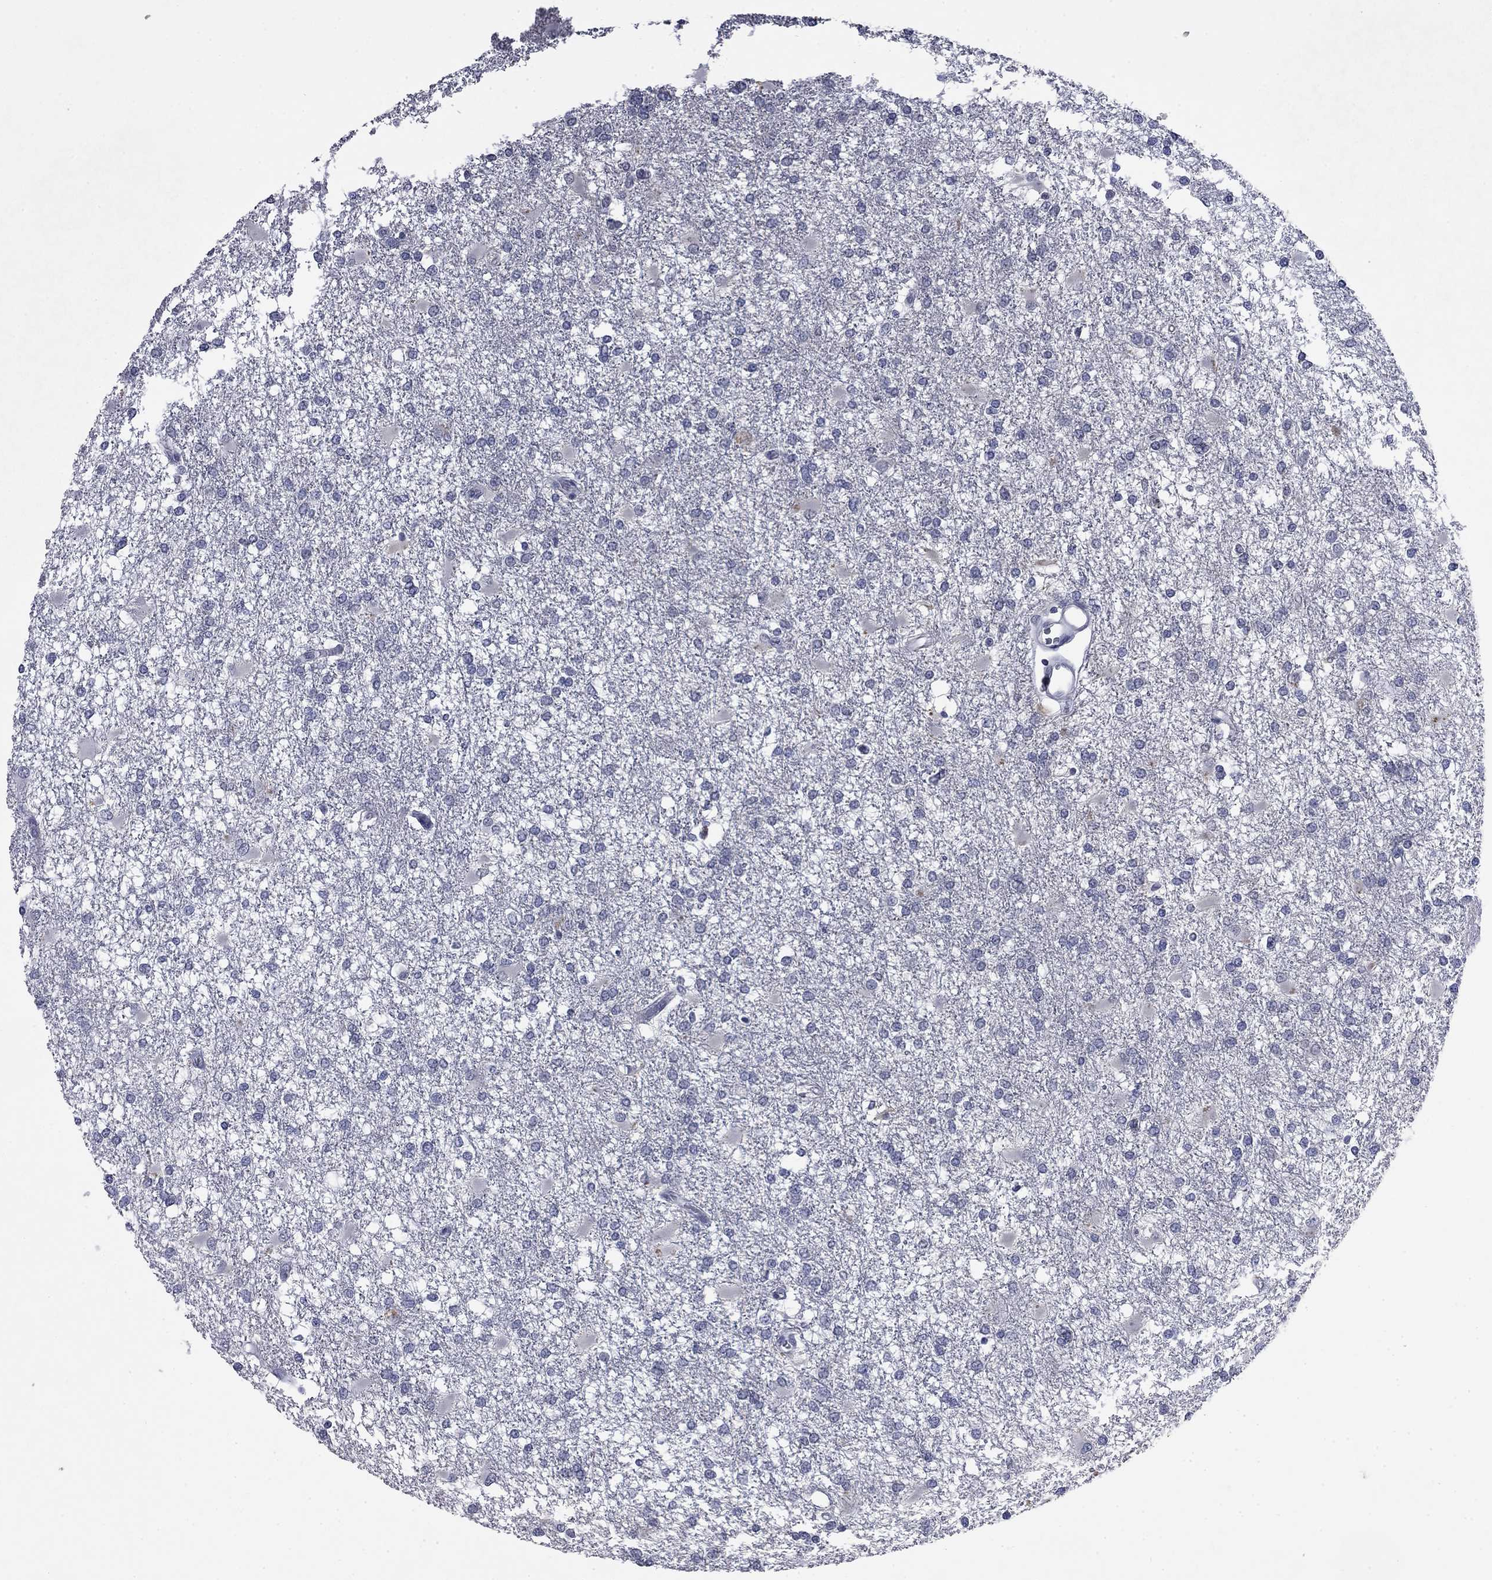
{"staining": {"intensity": "negative", "quantity": "none", "location": "none"}, "tissue": "glioma", "cell_type": "Tumor cells", "image_type": "cancer", "snomed": [{"axis": "morphology", "description": "Glioma, malignant, High grade"}, {"axis": "topography", "description": "Cerebral cortex"}], "caption": "A histopathology image of malignant high-grade glioma stained for a protein reveals no brown staining in tumor cells.", "gene": "SLC51A", "patient": {"sex": "male", "age": 79}}